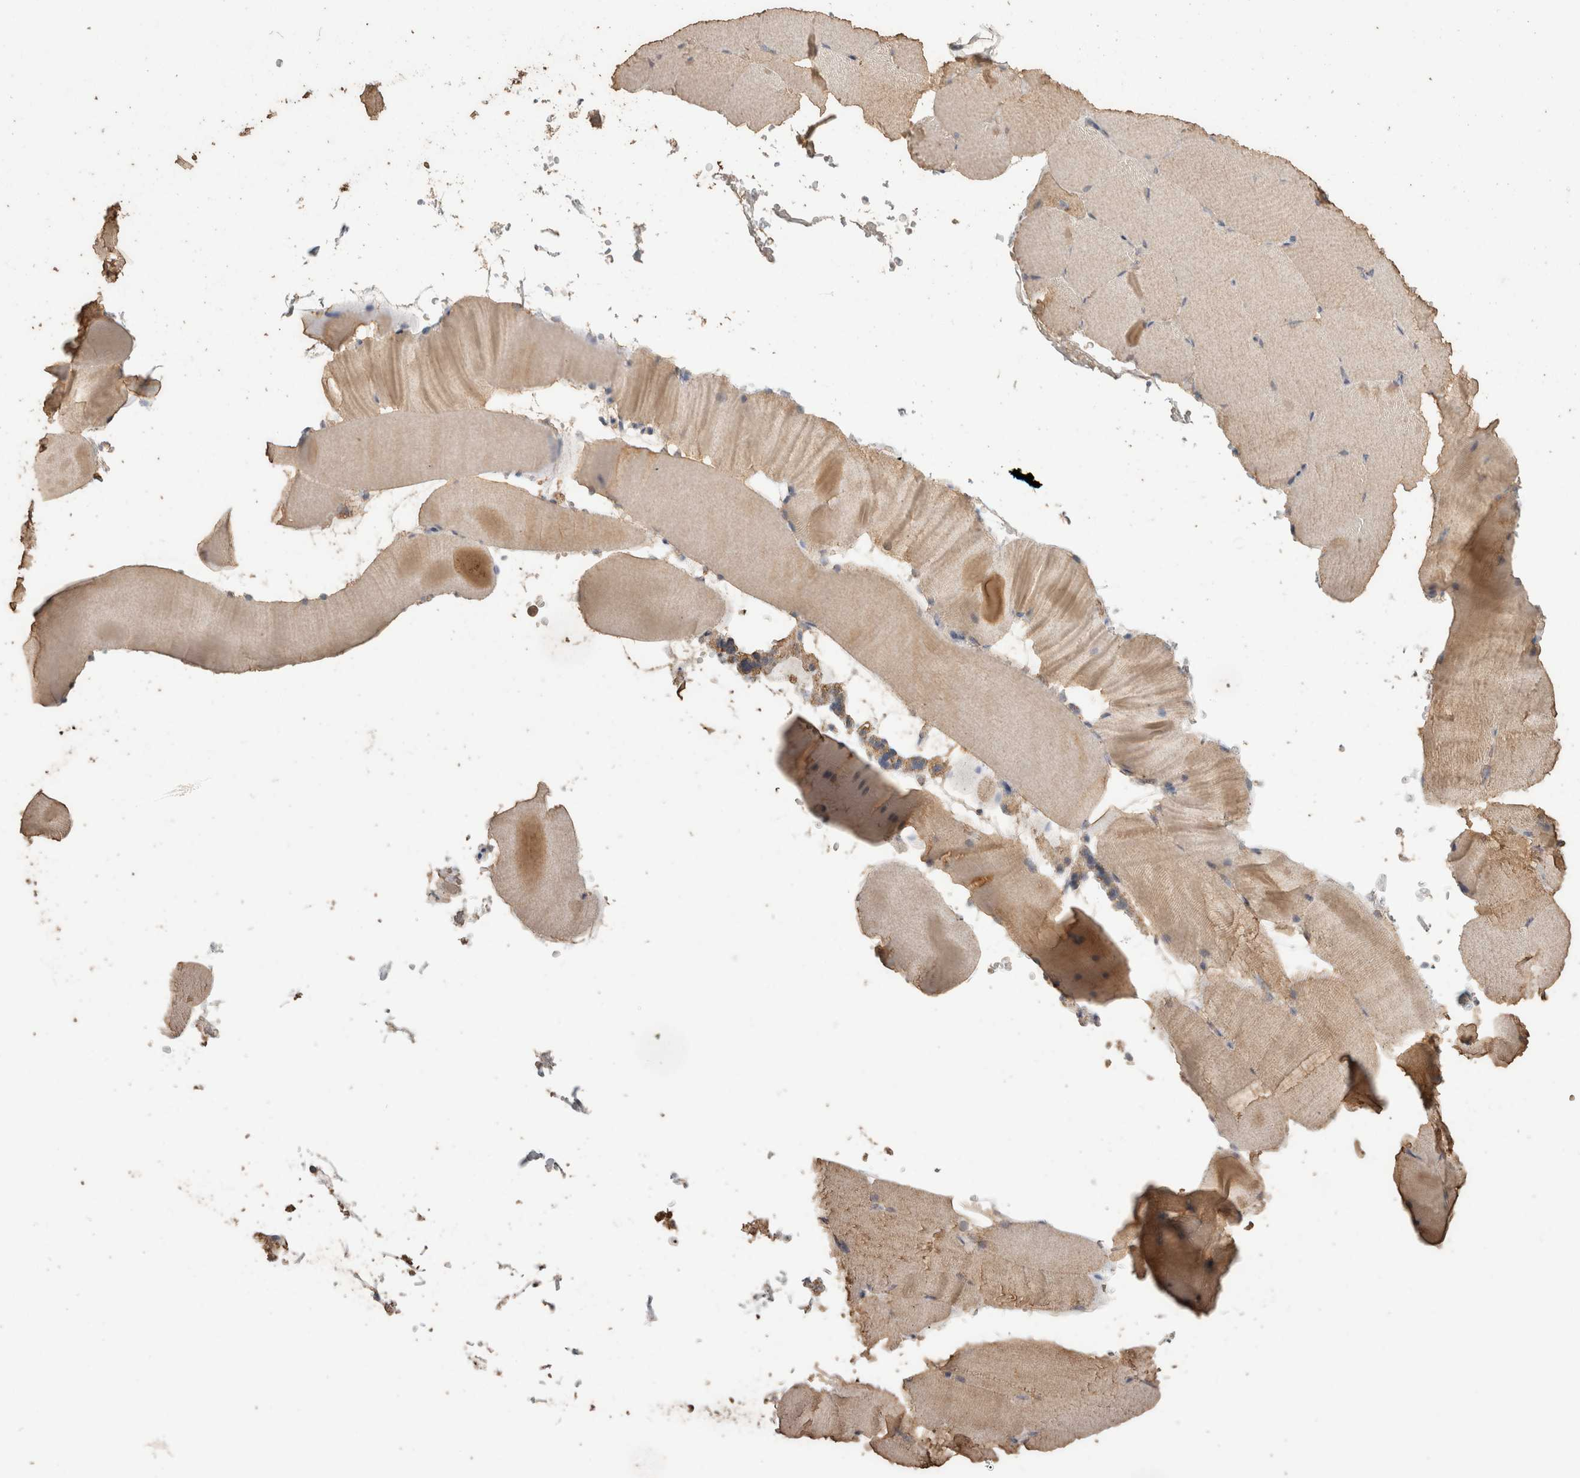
{"staining": {"intensity": "weak", "quantity": ">75%", "location": "cytoplasmic/membranous"}, "tissue": "skeletal muscle", "cell_type": "Myocytes", "image_type": "normal", "snomed": [{"axis": "morphology", "description": "Normal tissue, NOS"}, {"axis": "topography", "description": "Skeletal muscle"}, {"axis": "topography", "description": "Parathyroid gland"}], "caption": "A high-resolution micrograph shows IHC staining of benign skeletal muscle, which reveals weak cytoplasmic/membranous expression in approximately >75% of myocytes. (DAB = brown stain, brightfield microscopy at high magnification).", "gene": "CX3CL1", "patient": {"sex": "female", "age": 37}}